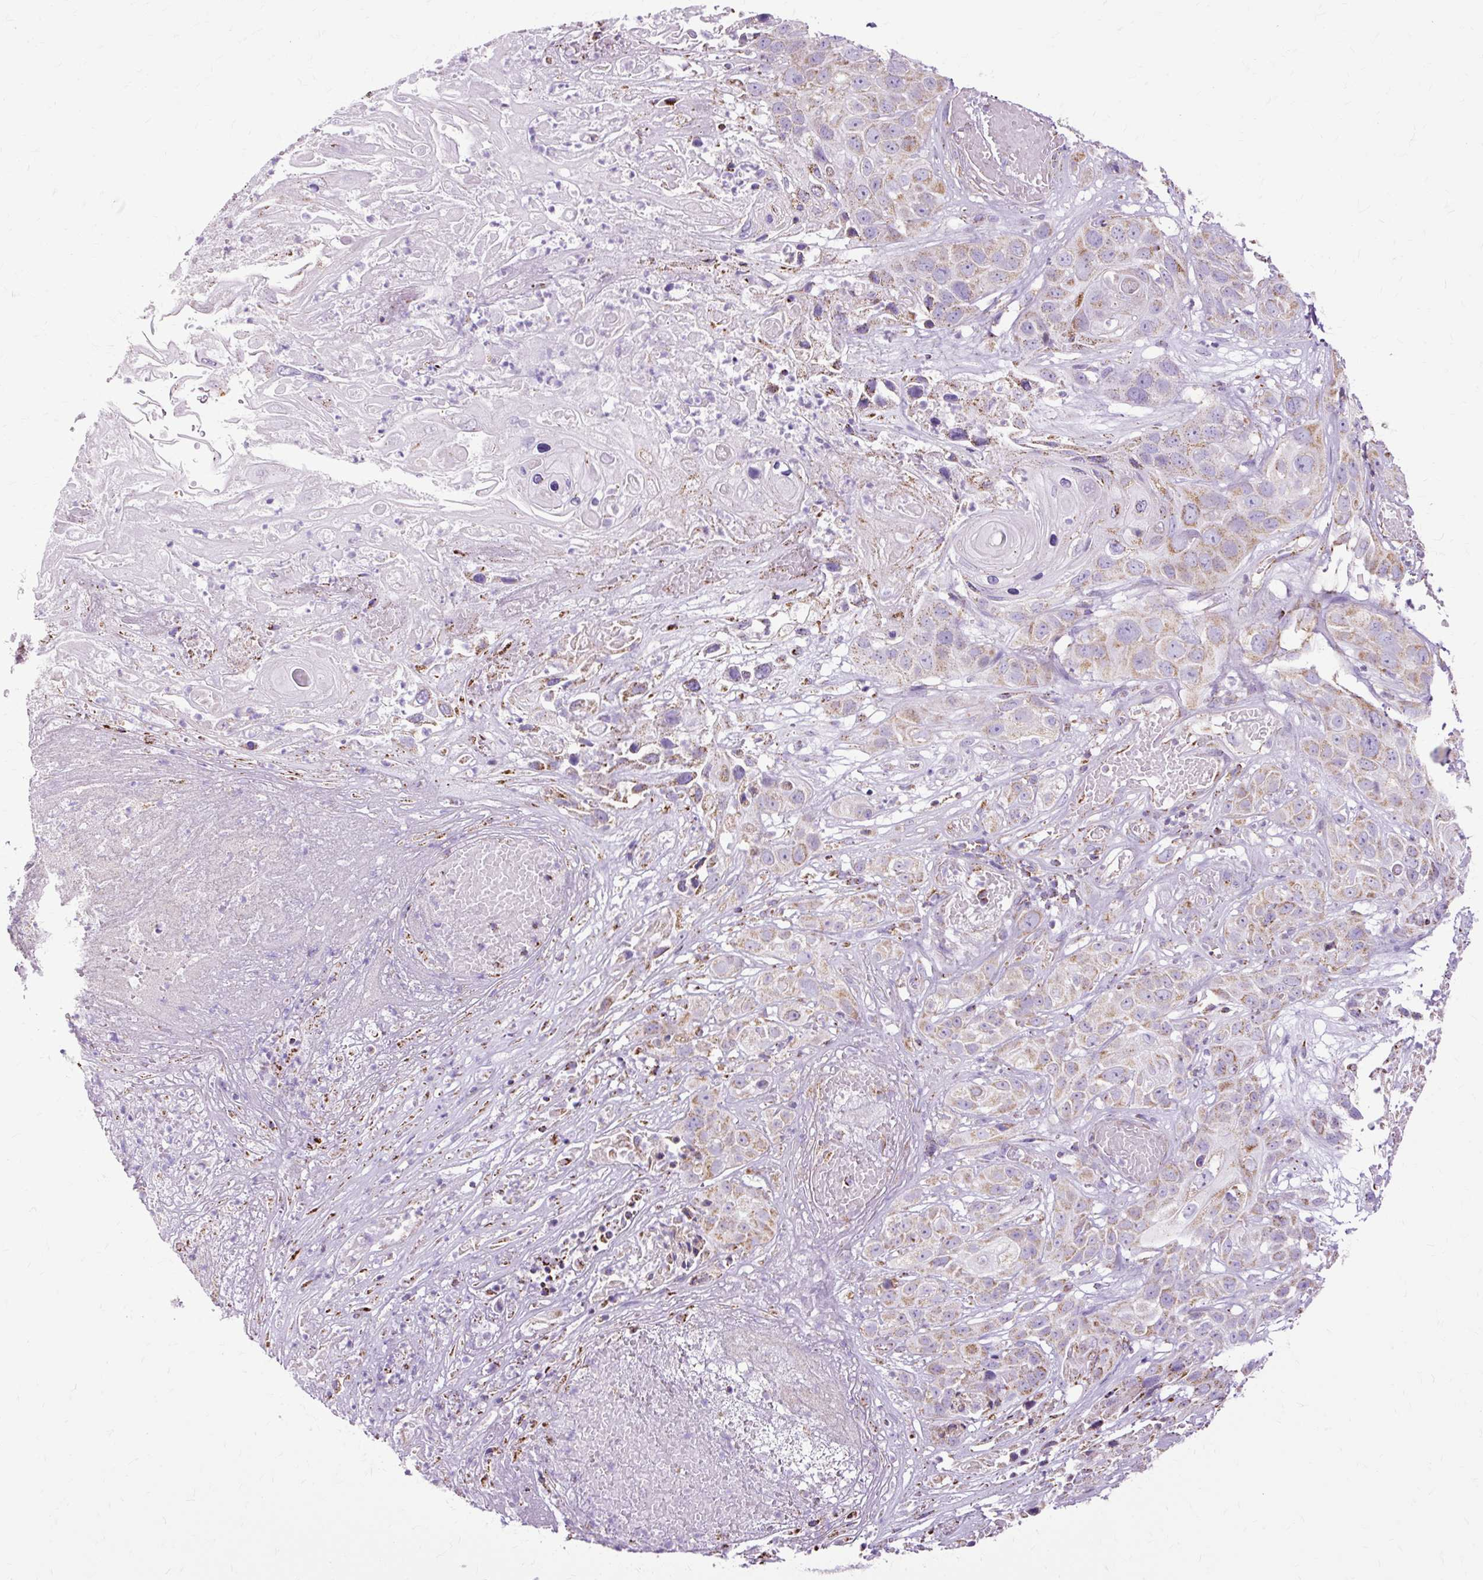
{"staining": {"intensity": "moderate", "quantity": "25%-75%", "location": "cytoplasmic/membranous"}, "tissue": "skin cancer", "cell_type": "Tumor cells", "image_type": "cancer", "snomed": [{"axis": "morphology", "description": "Squamous cell carcinoma, NOS"}, {"axis": "topography", "description": "Skin"}], "caption": "Protein expression analysis of human skin cancer reveals moderate cytoplasmic/membranous staining in about 25%-75% of tumor cells. The staining was performed using DAB, with brown indicating positive protein expression. Nuclei are stained blue with hematoxylin.", "gene": "DLAT", "patient": {"sex": "male", "age": 55}}